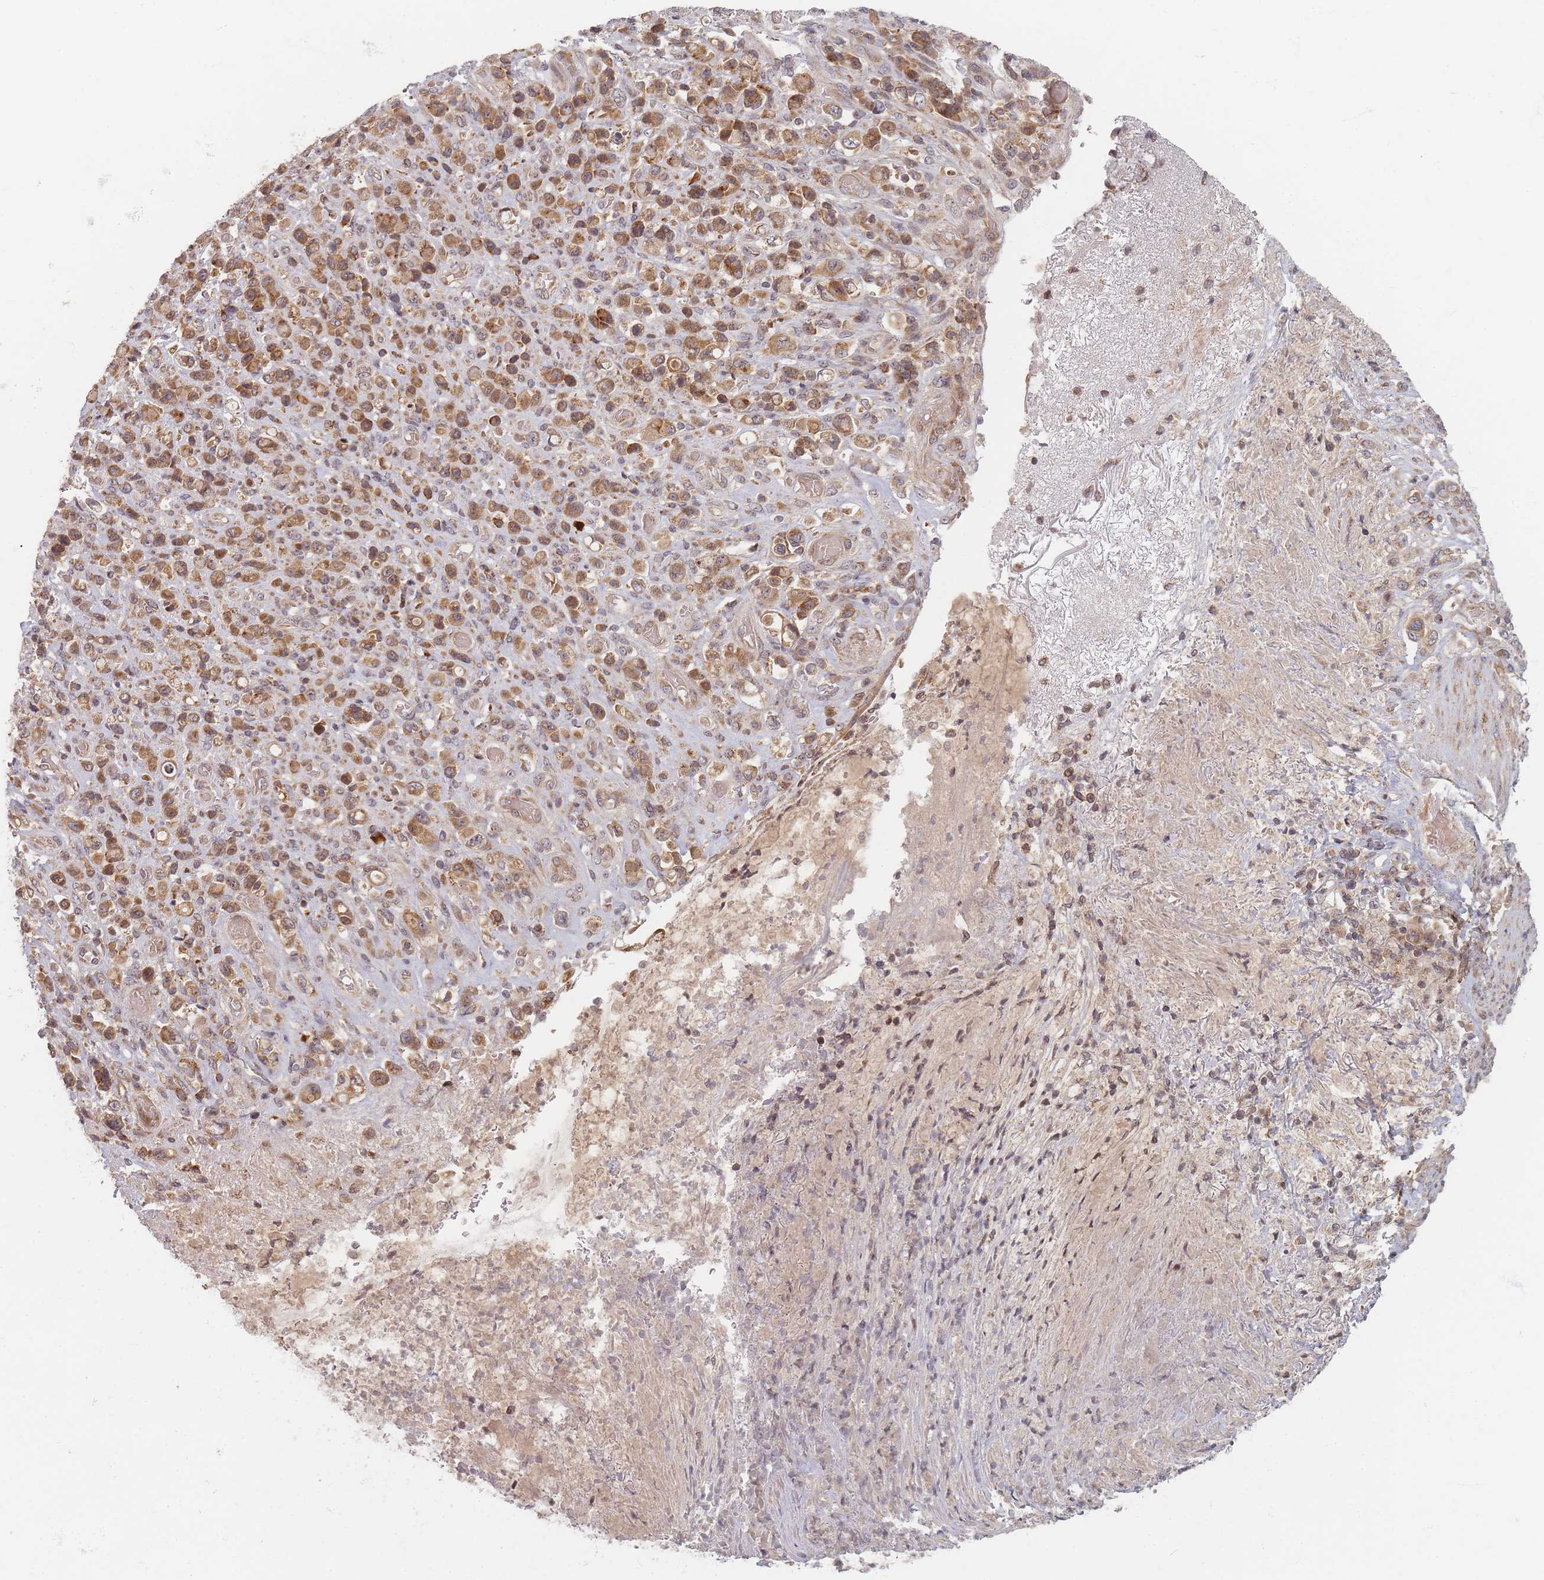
{"staining": {"intensity": "moderate", "quantity": ">75%", "location": "cytoplasmic/membranous"}, "tissue": "stomach cancer", "cell_type": "Tumor cells", "image_type": "cancer", "snomed": [{"axis": "morphology", "description": "Normal tissue, NOS"}, {"axis": "morphology", "description": "Adenocarcinoma, NOS"}, {"axis": "topography", "description": "Stomach"}], "caption": "Immunohistochemical staining of adenocarcinoma (stomach) demonstrates medium levels of moderate cytoplasmic/membranous positivity in approximately >75% of tumor cells.", "gene": "RADX", "patient": {"sex": "female", "age": 79}}